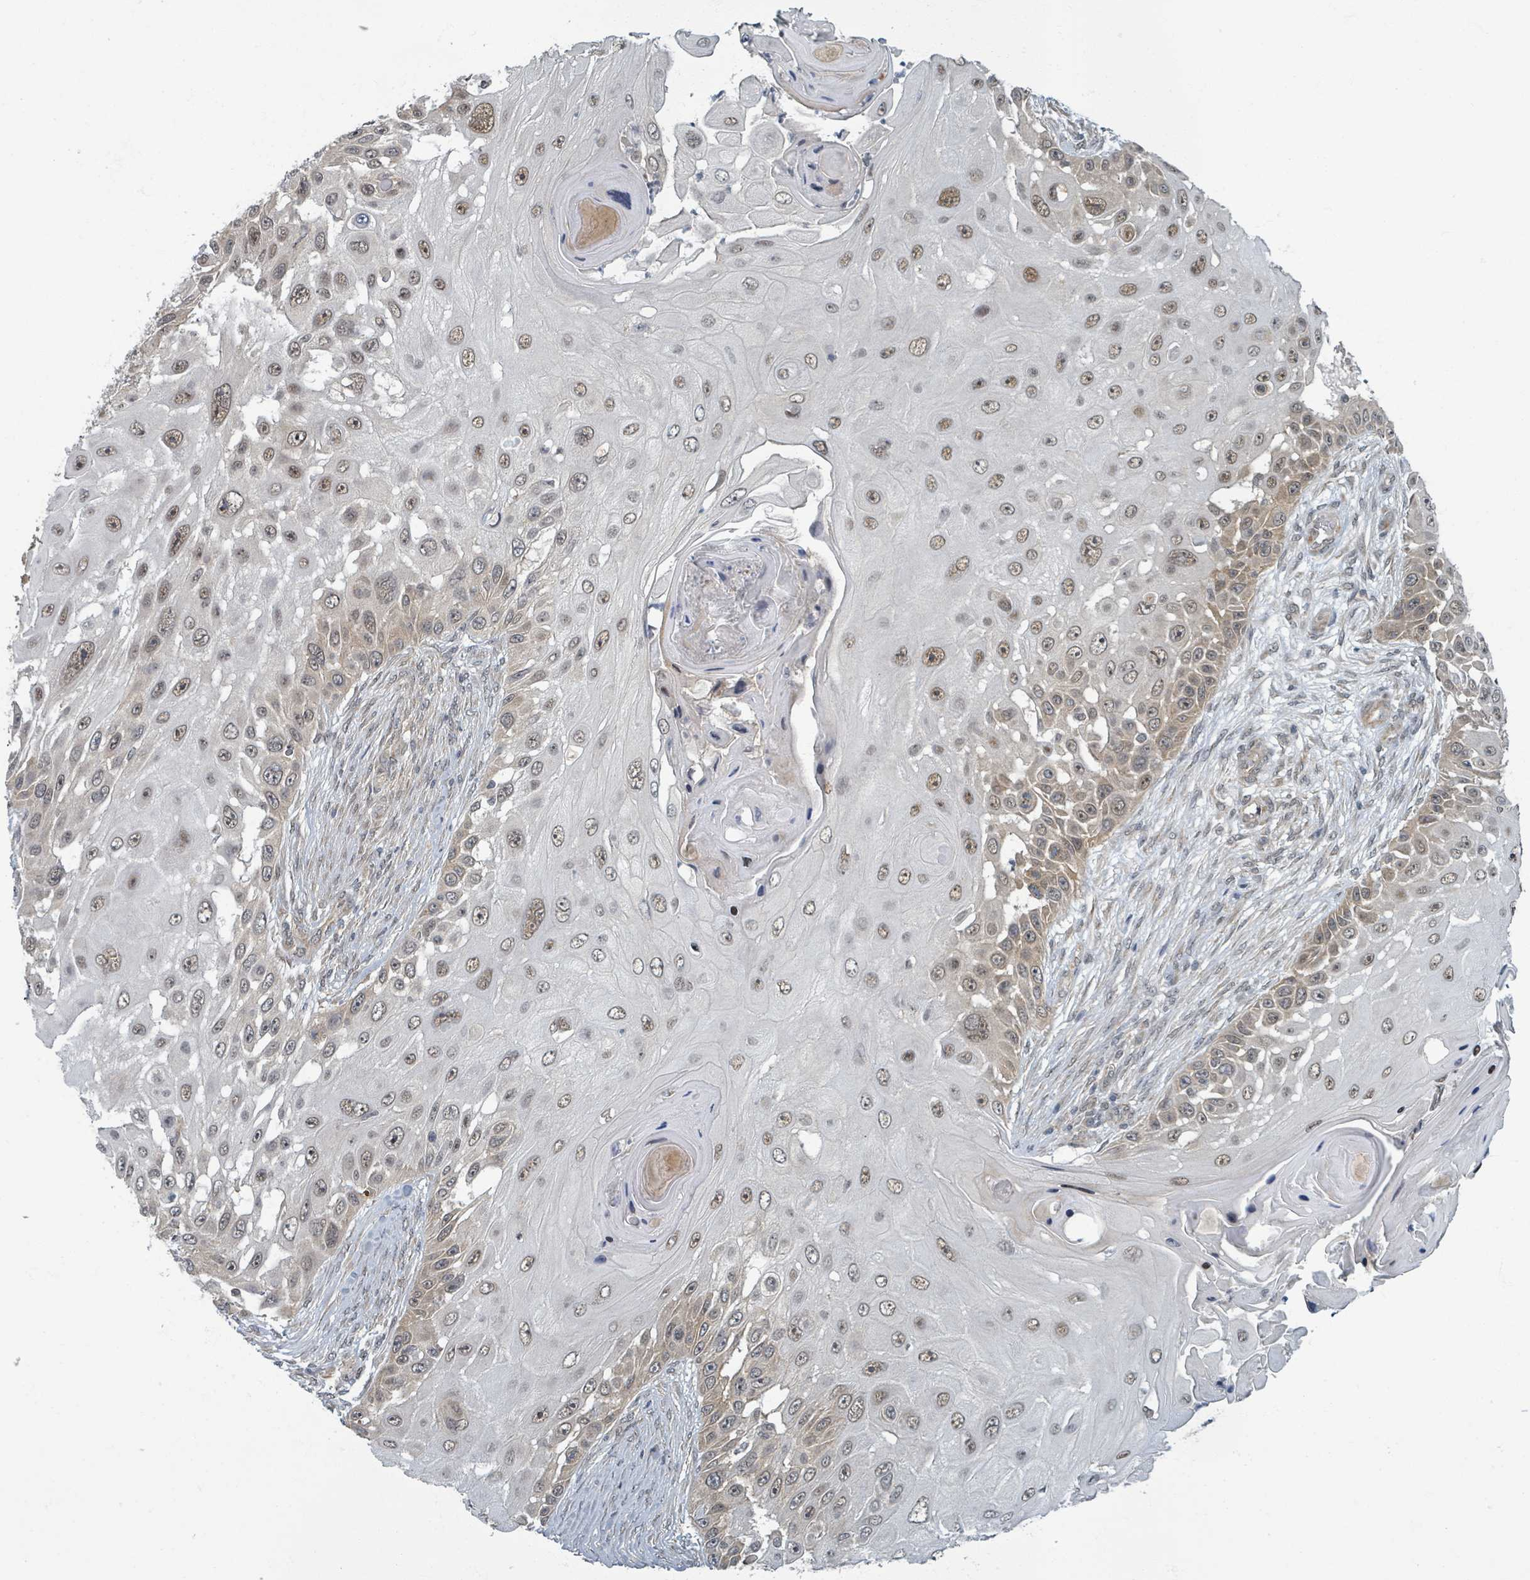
{"staining": {"intensity": "weak", "quantity": ">75%", "location": "cytoplasmic/membranous,nuclear"}, "tissue": "skin cancer", "cell_type": "Tumor cells", "image_type": "cancer", "snomed": [{"axis": "morphology", "description": "Squamous cell carcinoma, NOS"}, {"axis": "topography", "description": "Skin"}], "caption": "Protein positivity by IHC shows weak cytoplasmic/membranous and nuclear expression in approximately >75% of tumor cells in skin cancer (squamous cell carcinoma).", "gene": "INTS15", "patient": {"sex": "female", "age": 44}}